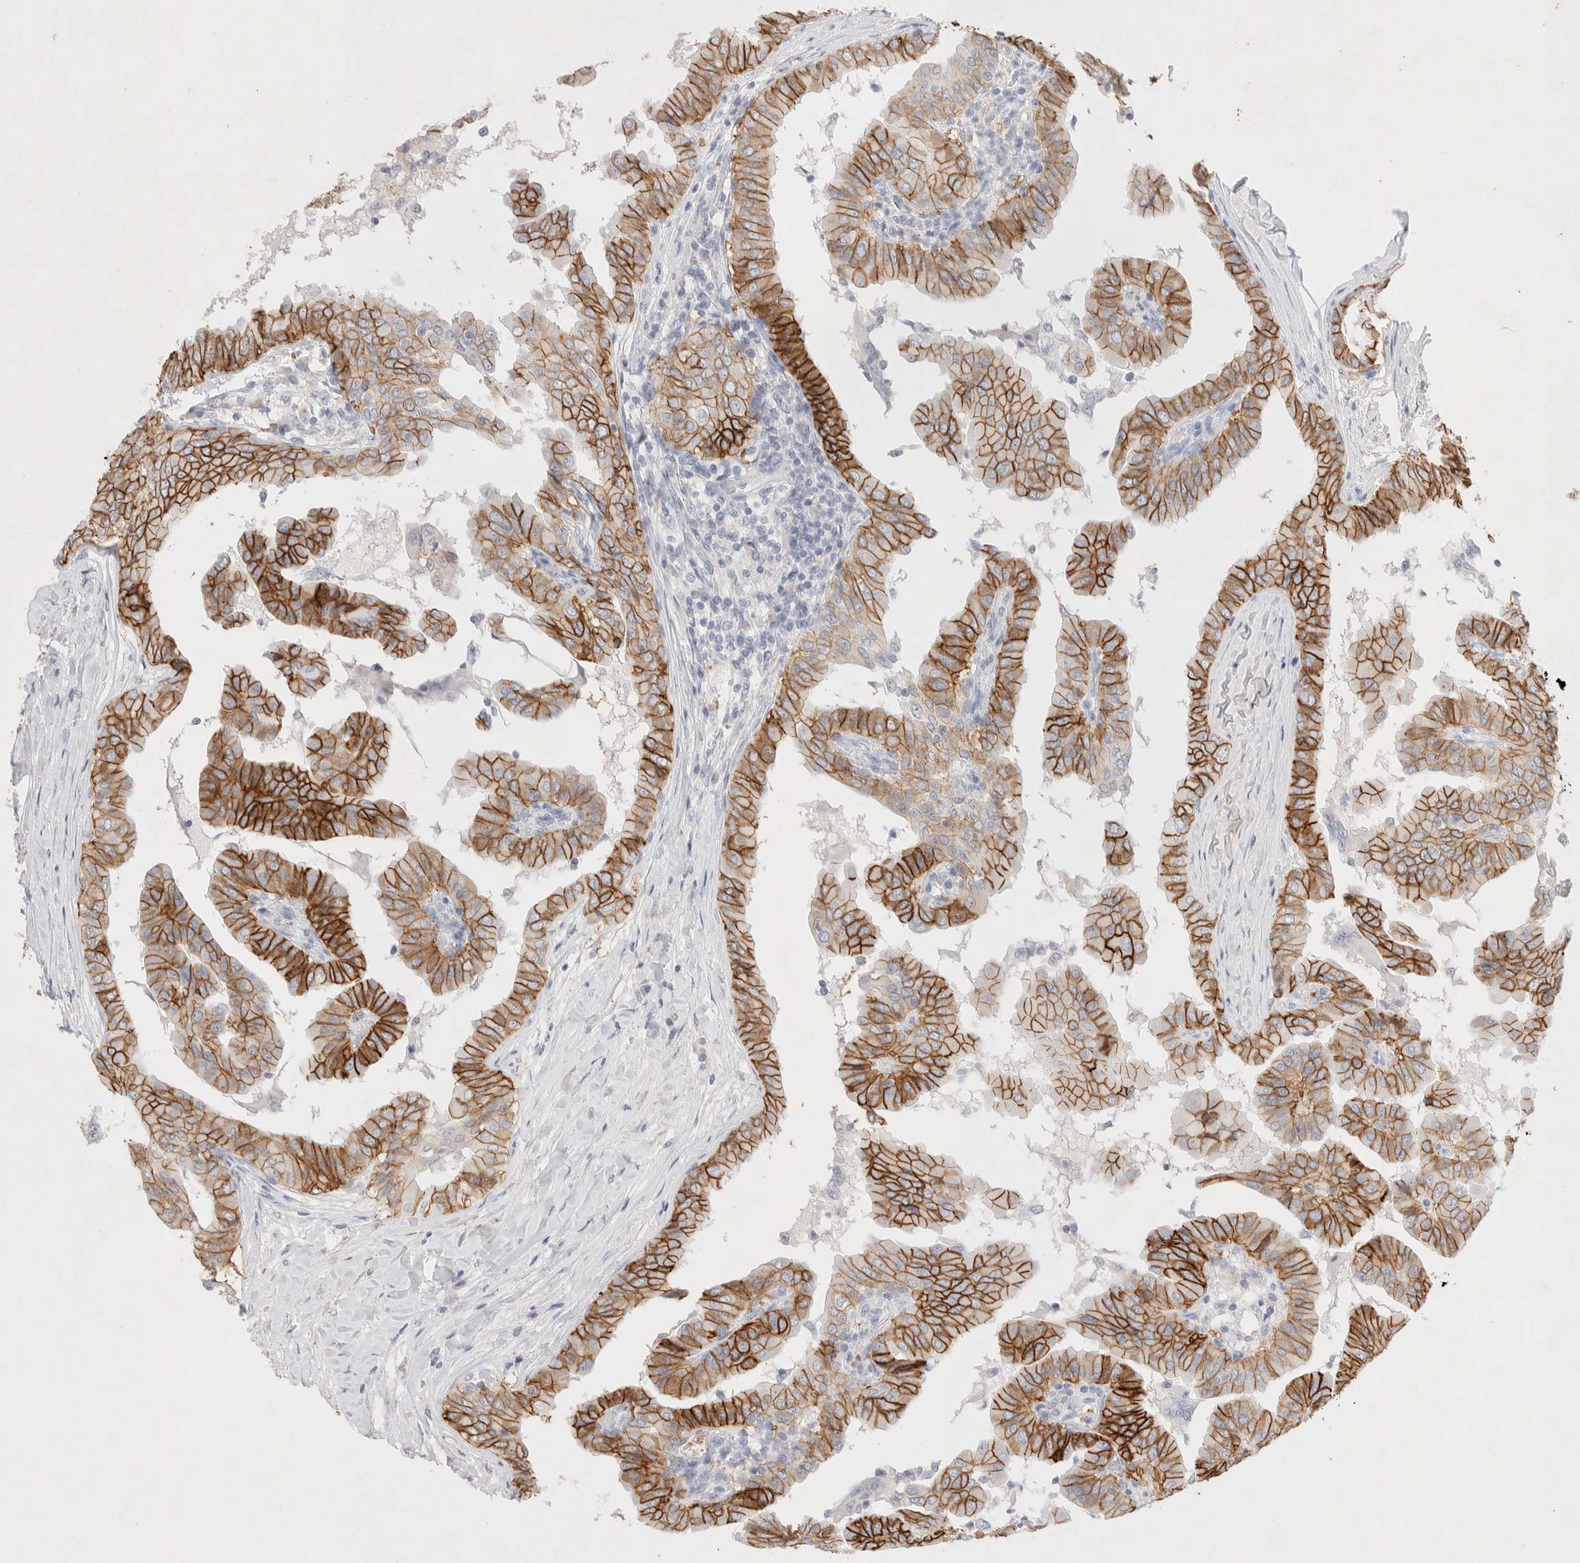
{"staining": {"intensity": "strong", "quantity": ">75%", "location": "cytoplasmic/membranous"}, "tissue": "thyroid cancer", "cell_type": "Tumor cells", "image_type": "cancer", "snomed": [{"axis": "morphology", "description": "Papillary adenocarcinoma, NOS"}, {"axis": "topography", "description": "Thyroid gland"}], "caption": "High-magnification brightfield microscopy of thyroid cancer stained with DAB (3,3'-diaminobenzidine) (brown) and counterstained with hematoxylin (blue). tumor cells exhibit strong cytoplasmic/membranous expression is seen in approximately>75% of cells.", "gene": "EPCAM", "patient": {"sex": "male", "age": 33}}